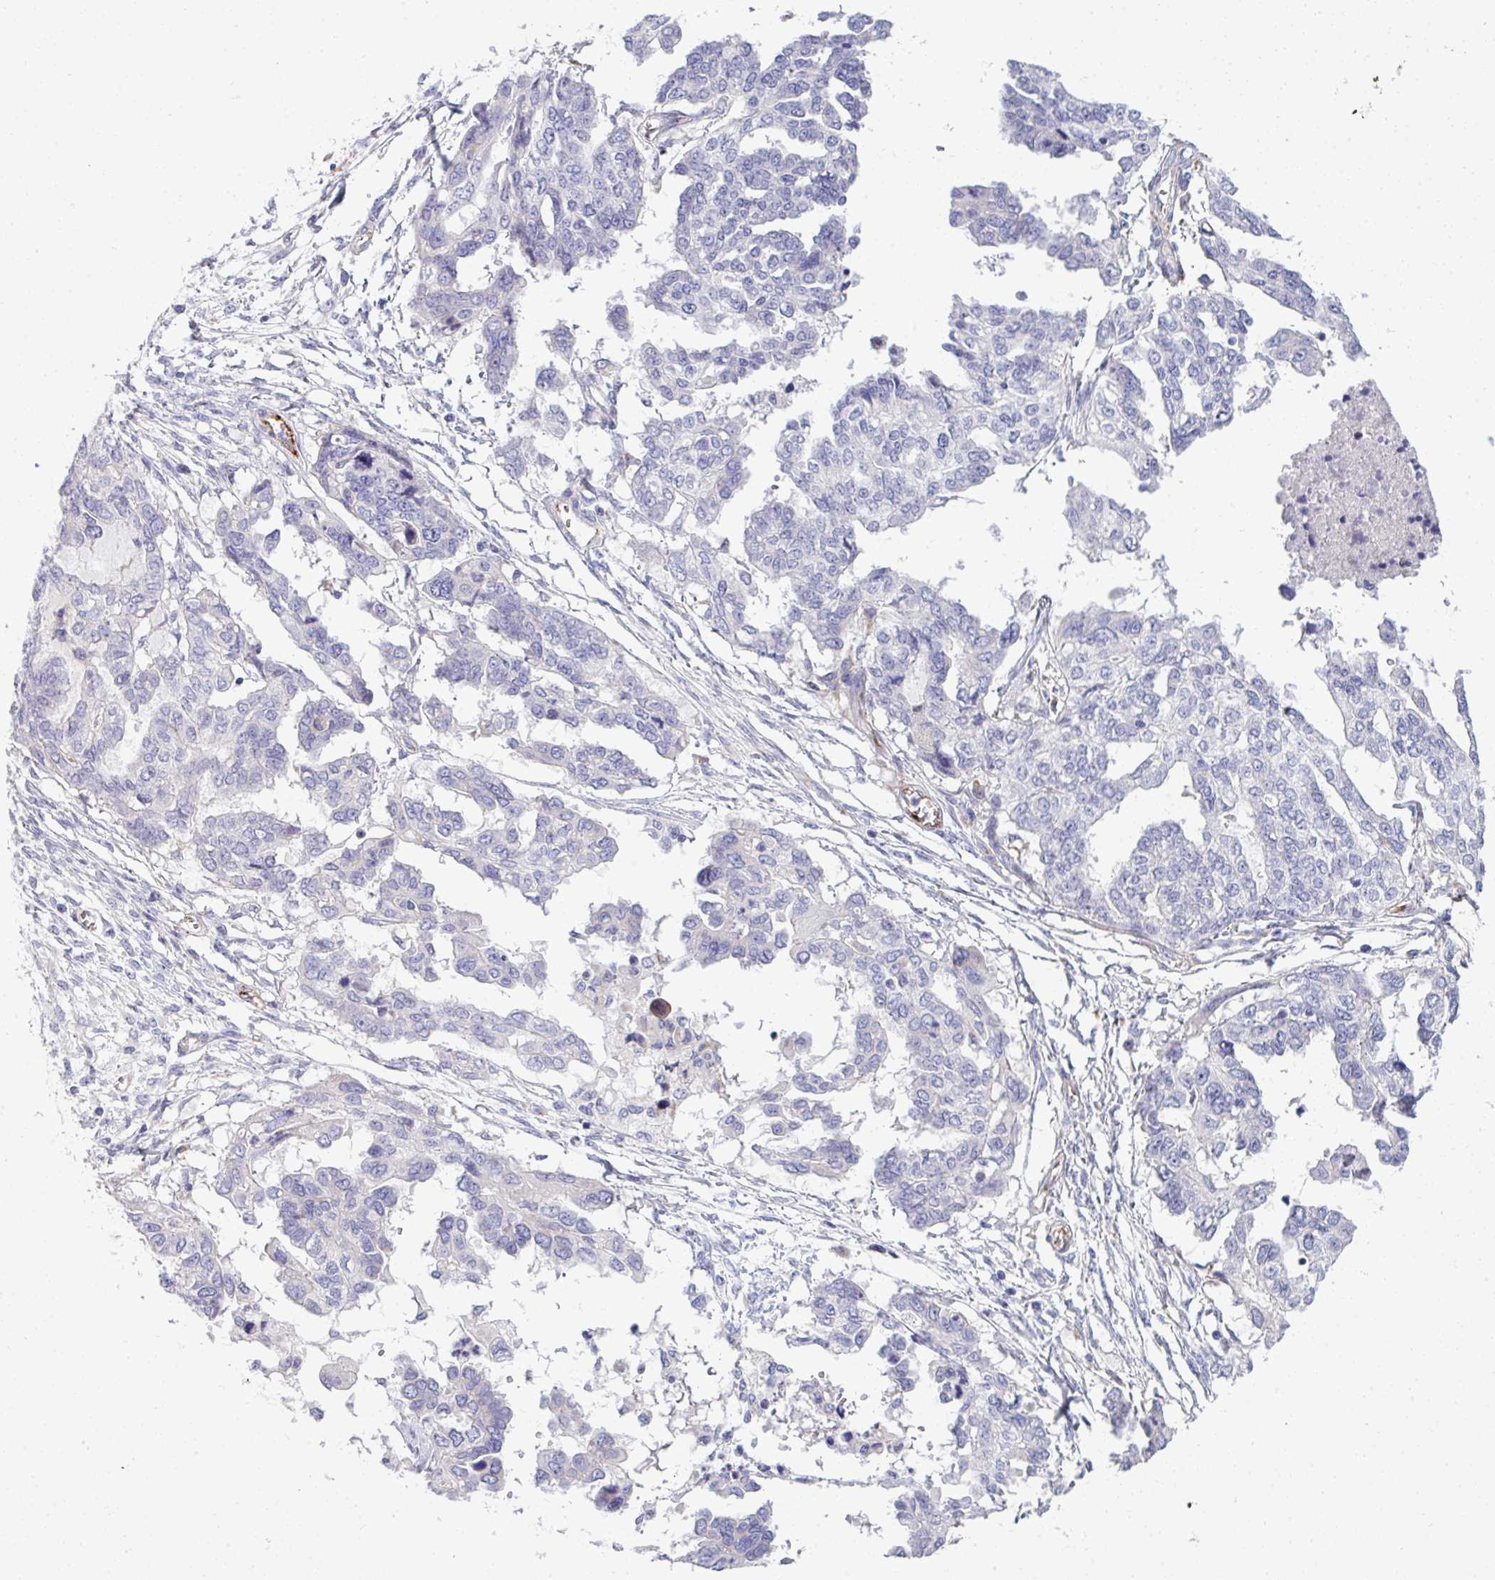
{"staining": {"intensity": "negative", "quantity": "none", "location": "none"}, "tissue": "ovarian cancer", "cell_type": "Tumor cells", "image_type": "cancer", "snomed": [{"axis": "morphology", "description": "Cystadenocarcinoma, serous, NOS"}, {"axis": "topography", "description": "Ovary"}], "caption": "The micrograph exhibits no staining of tumor cells in ovarian cancer (serous cystadenocarcinoma). (Stains: DAB immunohistochemistry (IHC) with hematoxylin counter stain, Microscopy: brightfield microscopy at high magnification).", "gene": "TOR1AIP2", "patient": {"sex": "female", "age": 53}}